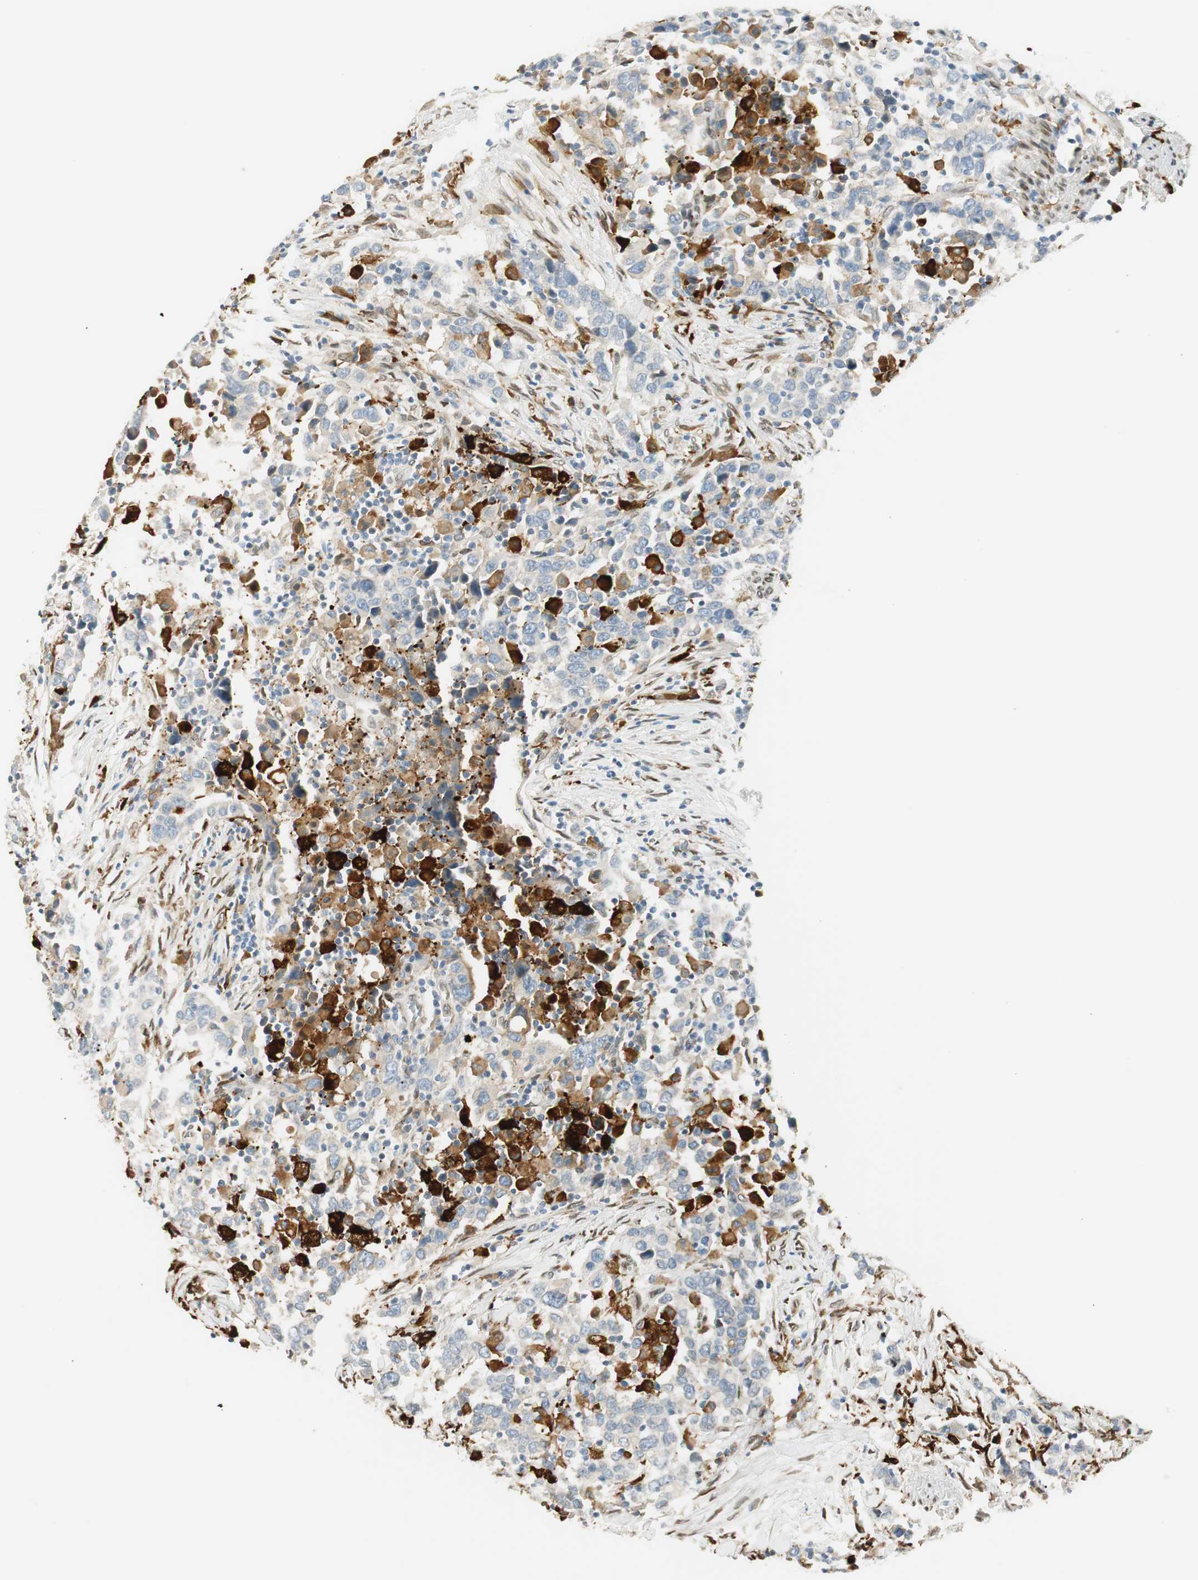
{"staining": {"intensity": "strong", "quantity": "<25%", "location": "cytoplasmic/membranous"}, "tissue": "urothelial cancer", "cell_type": "Tumor cells", "image_type": "cancer", "snomed": [{"axis": "morphology", "description": "Urothelial carcinoma, High grade"}, {"axis": "topography", "description": "Urinary bladder"}], "caption": "DAB (3,3'-diaminobenzidine) immunohistochemical staining of high-grade urothelial carcinoma demonstrates strong cytoplasmic/membranous protein expression in about <25% of tumor cells.", "gene": "TMEM260", "patient": {"sex": "male", "age": 61}}